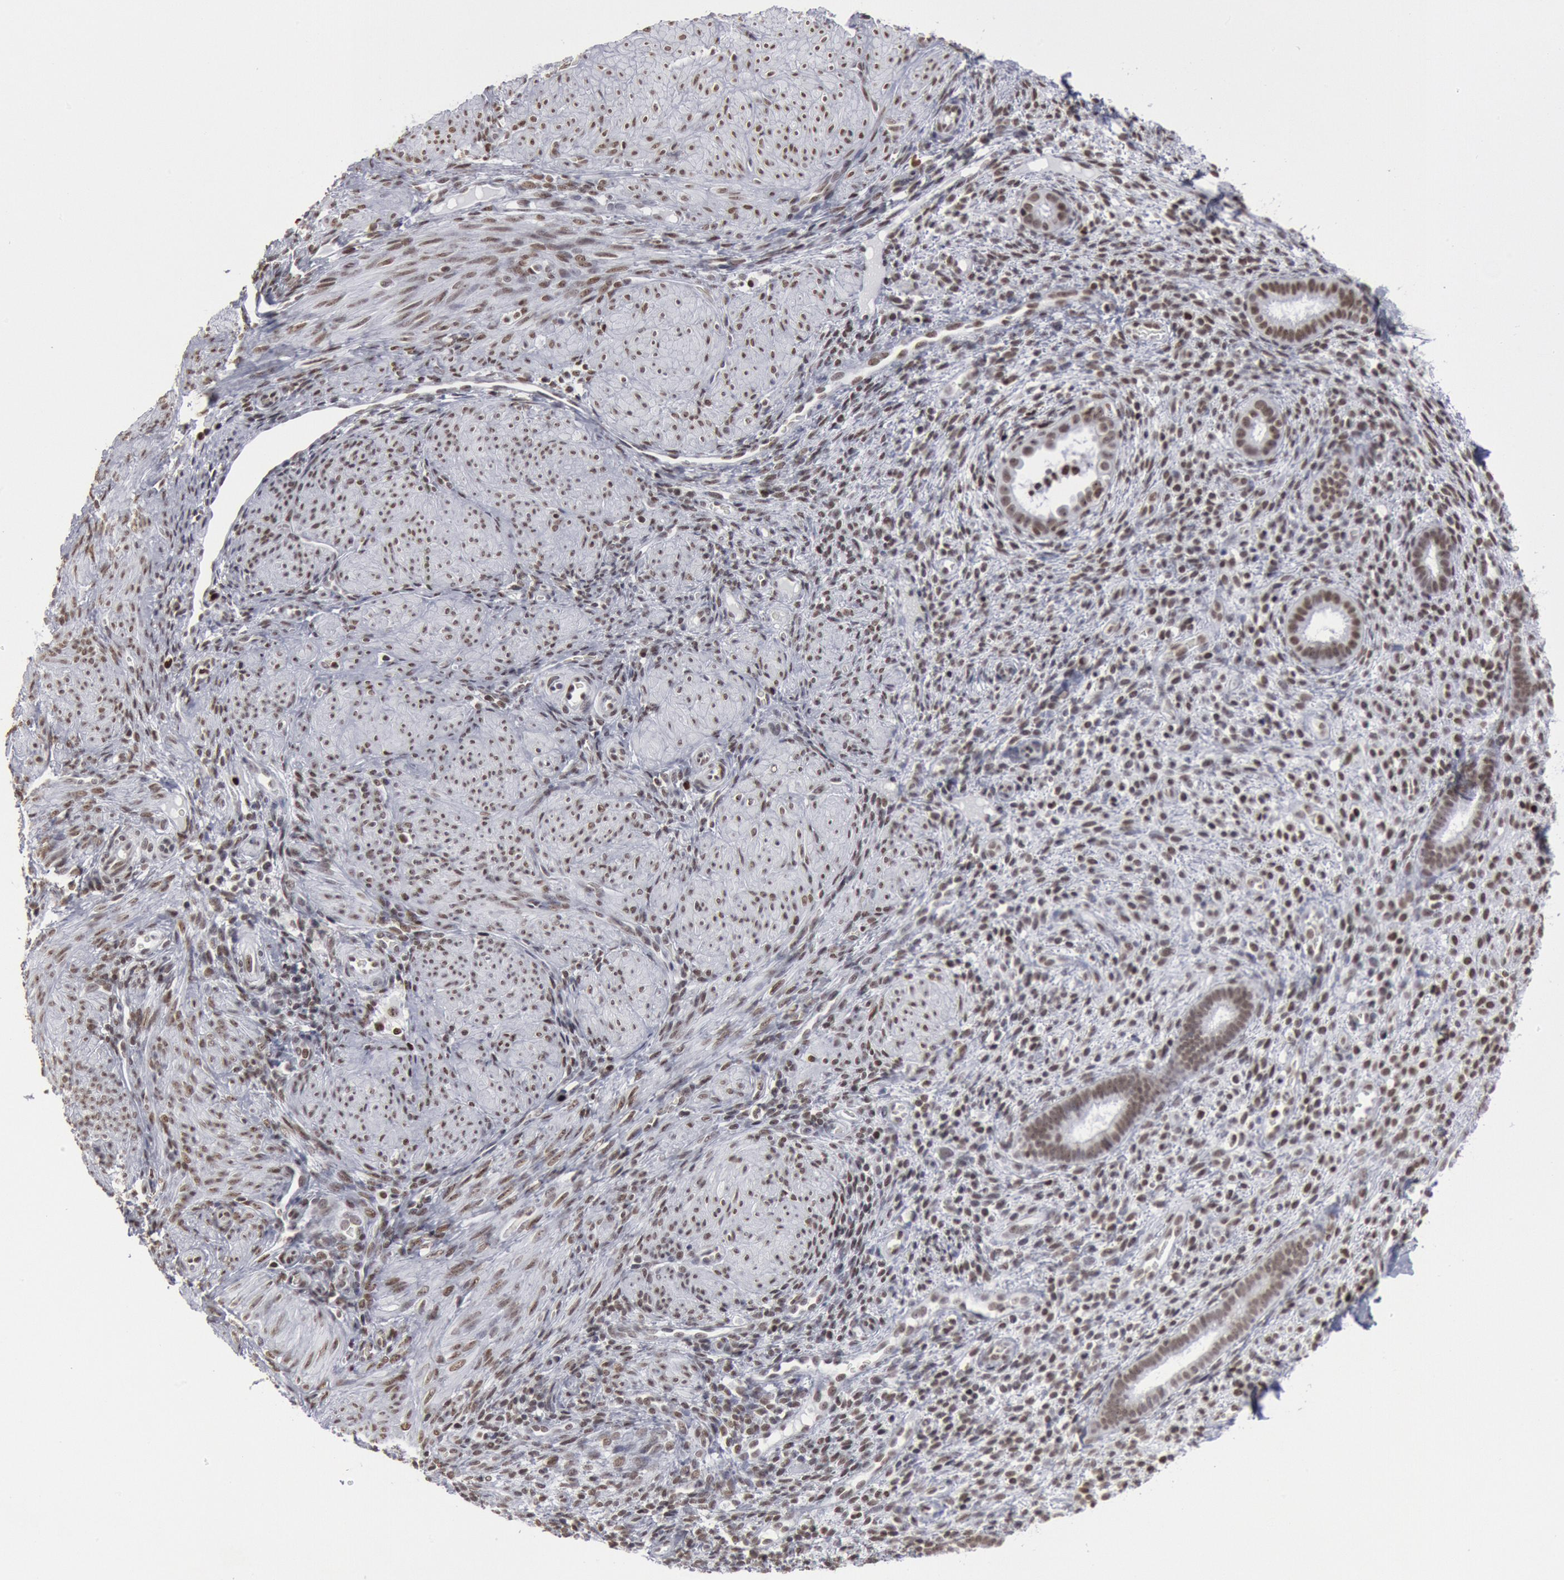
{"staining": {"intensity": "moderate", "quantity": ">75%", "location": "nuclear"}, "tissue": "endometrium", "cell_type": "Cells in endometrial stroma", "image_type": "normal", "snomed": [{"axis": "morphology", "description": "Normal tissue, NOS"}, {"axis": "topography", "description": "Endometrium"}], "caption": "IHC image of normal human endometrium stained for a protein (brown), which reveals medium levels of moderate nuclear staining in about >75% of cells in endometrial stroma.", "gene": "SUB1", "patient": {"sex": "female", "age": 72}}